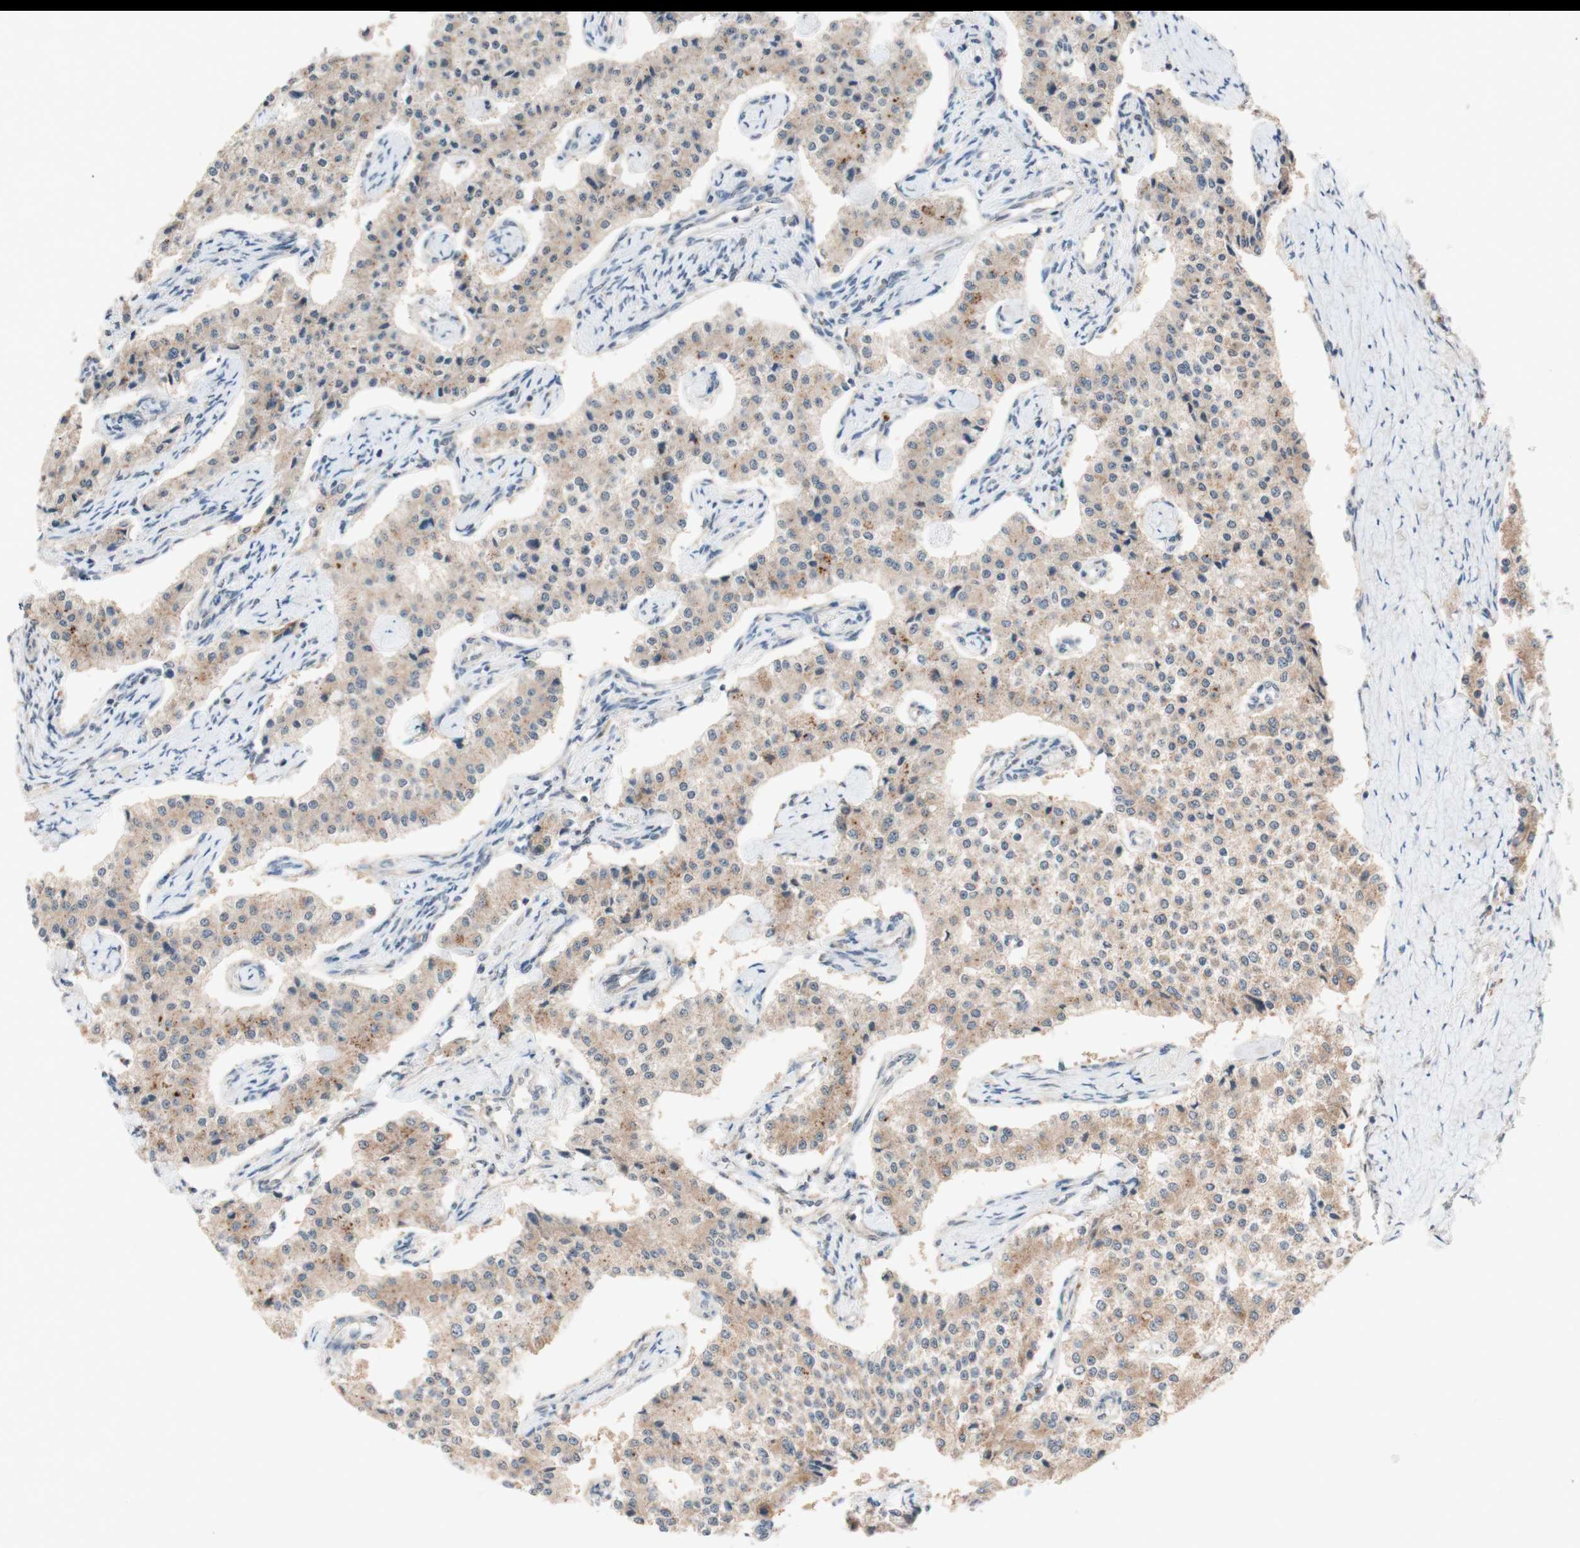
{"staining": {"intensity": "weak", "quantity": ">75%", "location": "cytoplasmic/membranous"}, "tissue": "carcinoid", "cell_type": "Tumor cells", "image_type": "cancer", "snomed": [{"axis": "morphology", "description": "Carcinoid, malignant, NOS"}, {"axis": "topography", "description": "Colon"}], "caption": "Immunohistochemistry (IHC) photomicrograph of neoplastic tissue: carcinoid (malignant) stained using IHC exhibits low levels of weak protein expression localized specifically in the cytoplasmic/membranous of tumor cells, appearing as a cytoplasmic/membranous brown color.", "gene": "PEX2", "patient": {"sex": "female", "age": 52}}